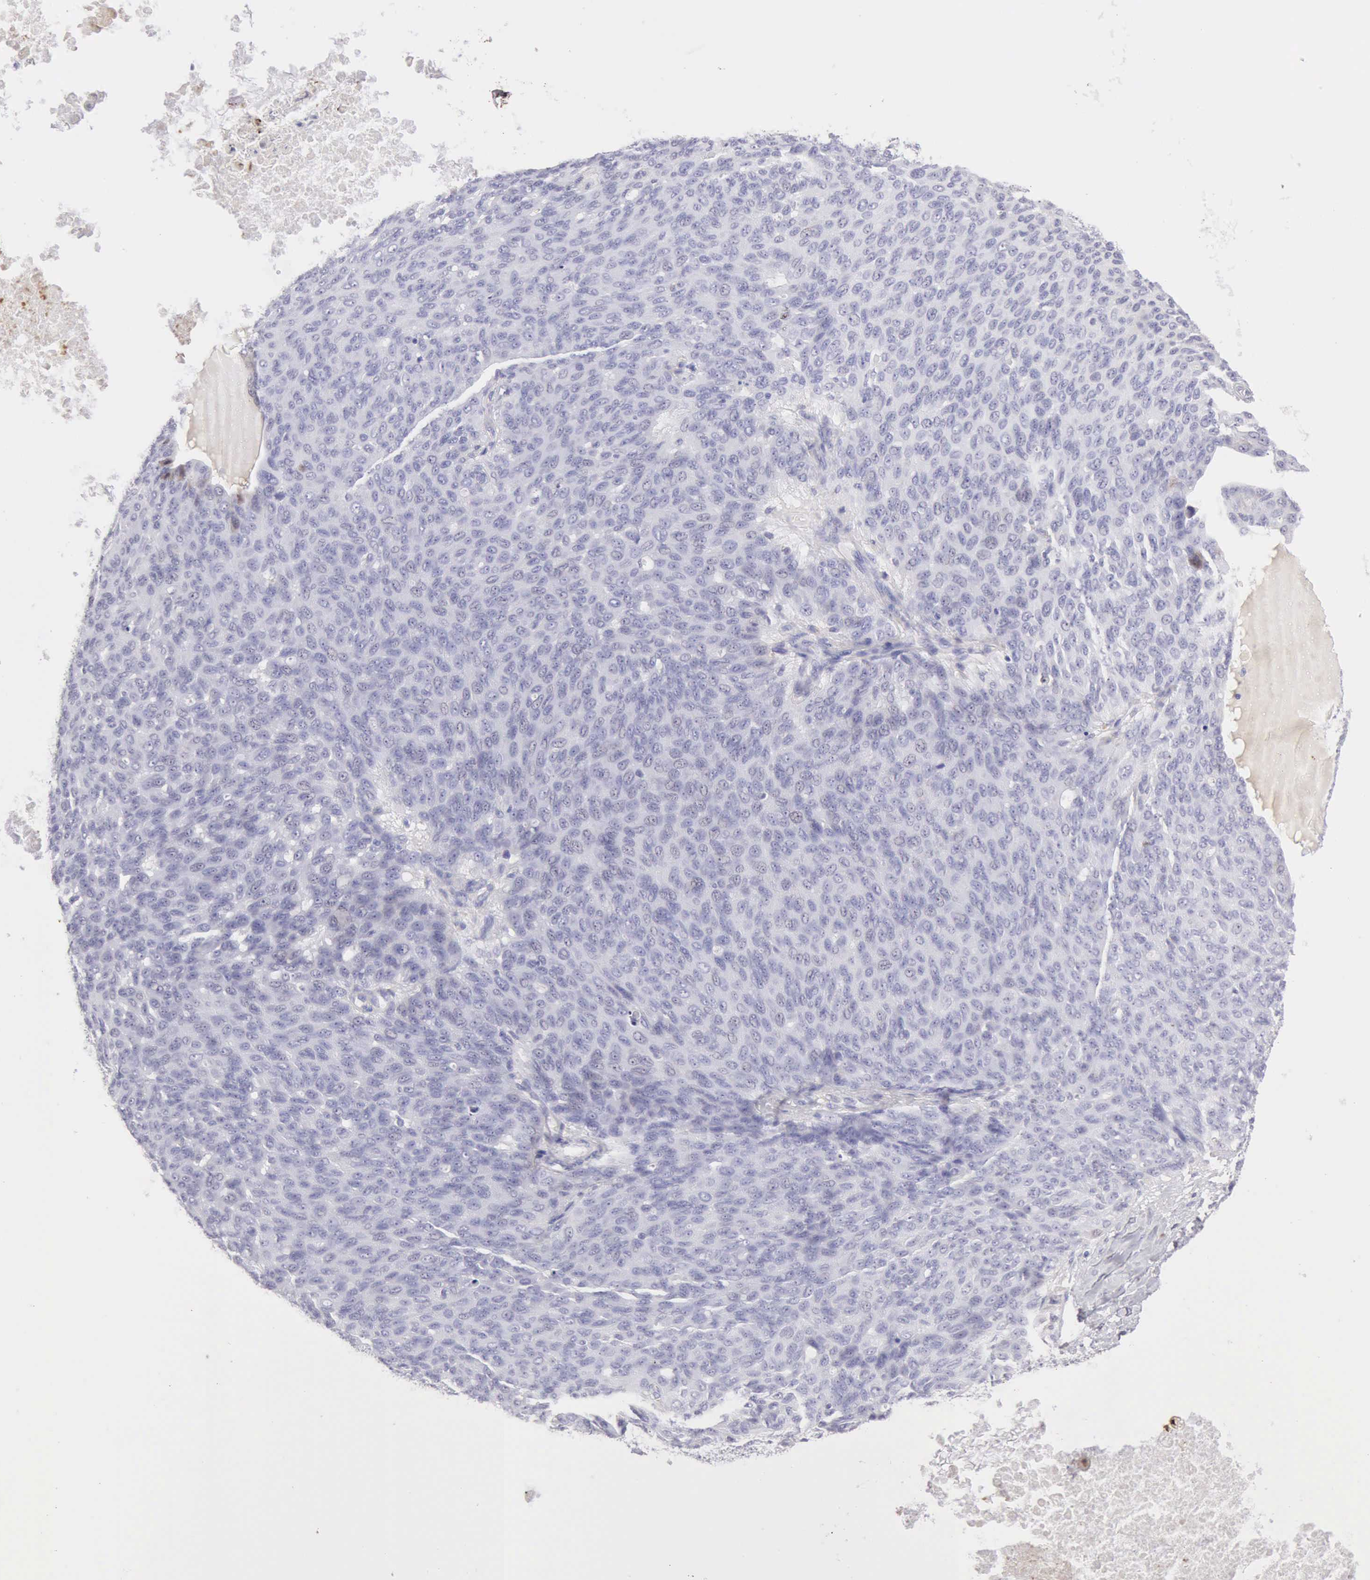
{"staining": {"intensity": "negative", "quantity": "none", "location": "none"}, "tissue": "ovarian cancer", "cell_type": "Tumor cells", "image_type": "cancer", "snomed": [{"axis": "morphology", "description": "Carcinoma, endometroid"}, {"axis": "topography", "description": "Ovary"}], "caption": "There is no significant staining in tumor cells of endometroid carcinoma (ovarian).", "gene": "RNASE1", "patient": {"sex": "female", "age": 60}}